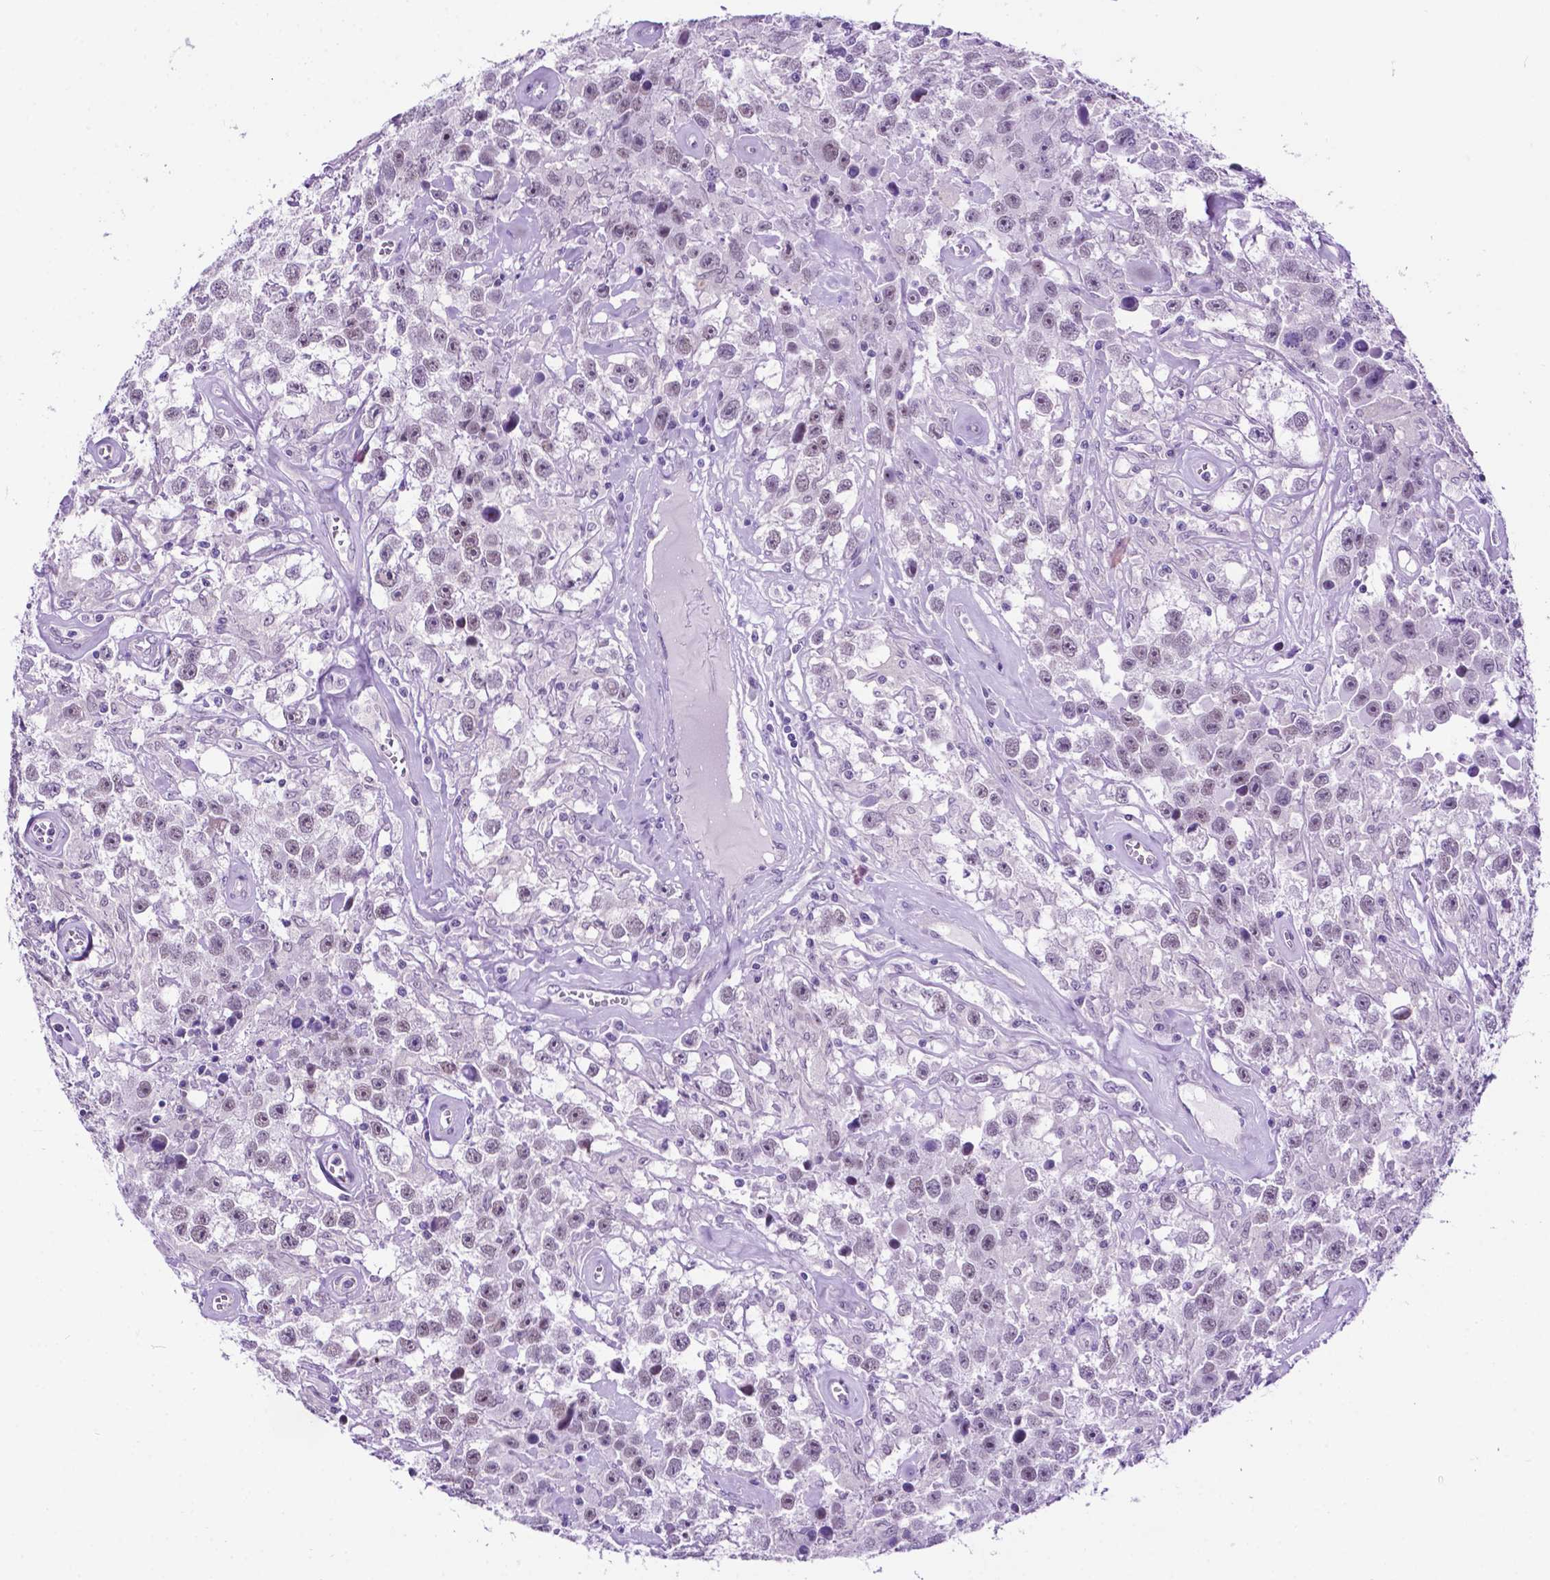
{"staining": {"intensity": "negative", "quantity": "none", "location": "none"}, "tissue": "testis cancer", "cell_type": "Tumor cells", "image_type": "cancer", "snomed": [{"axis": "morphology", "description": "Seminoma, NOS"}, {"axis": "topography", "description": "Testis"}], "caption": "A micrograph of testis cancer (seminoma) stained for a protein displays no brown staining in tumor cells.", "gene": "TACSTD2", "patient": {"sex": "male", "age": 43}}